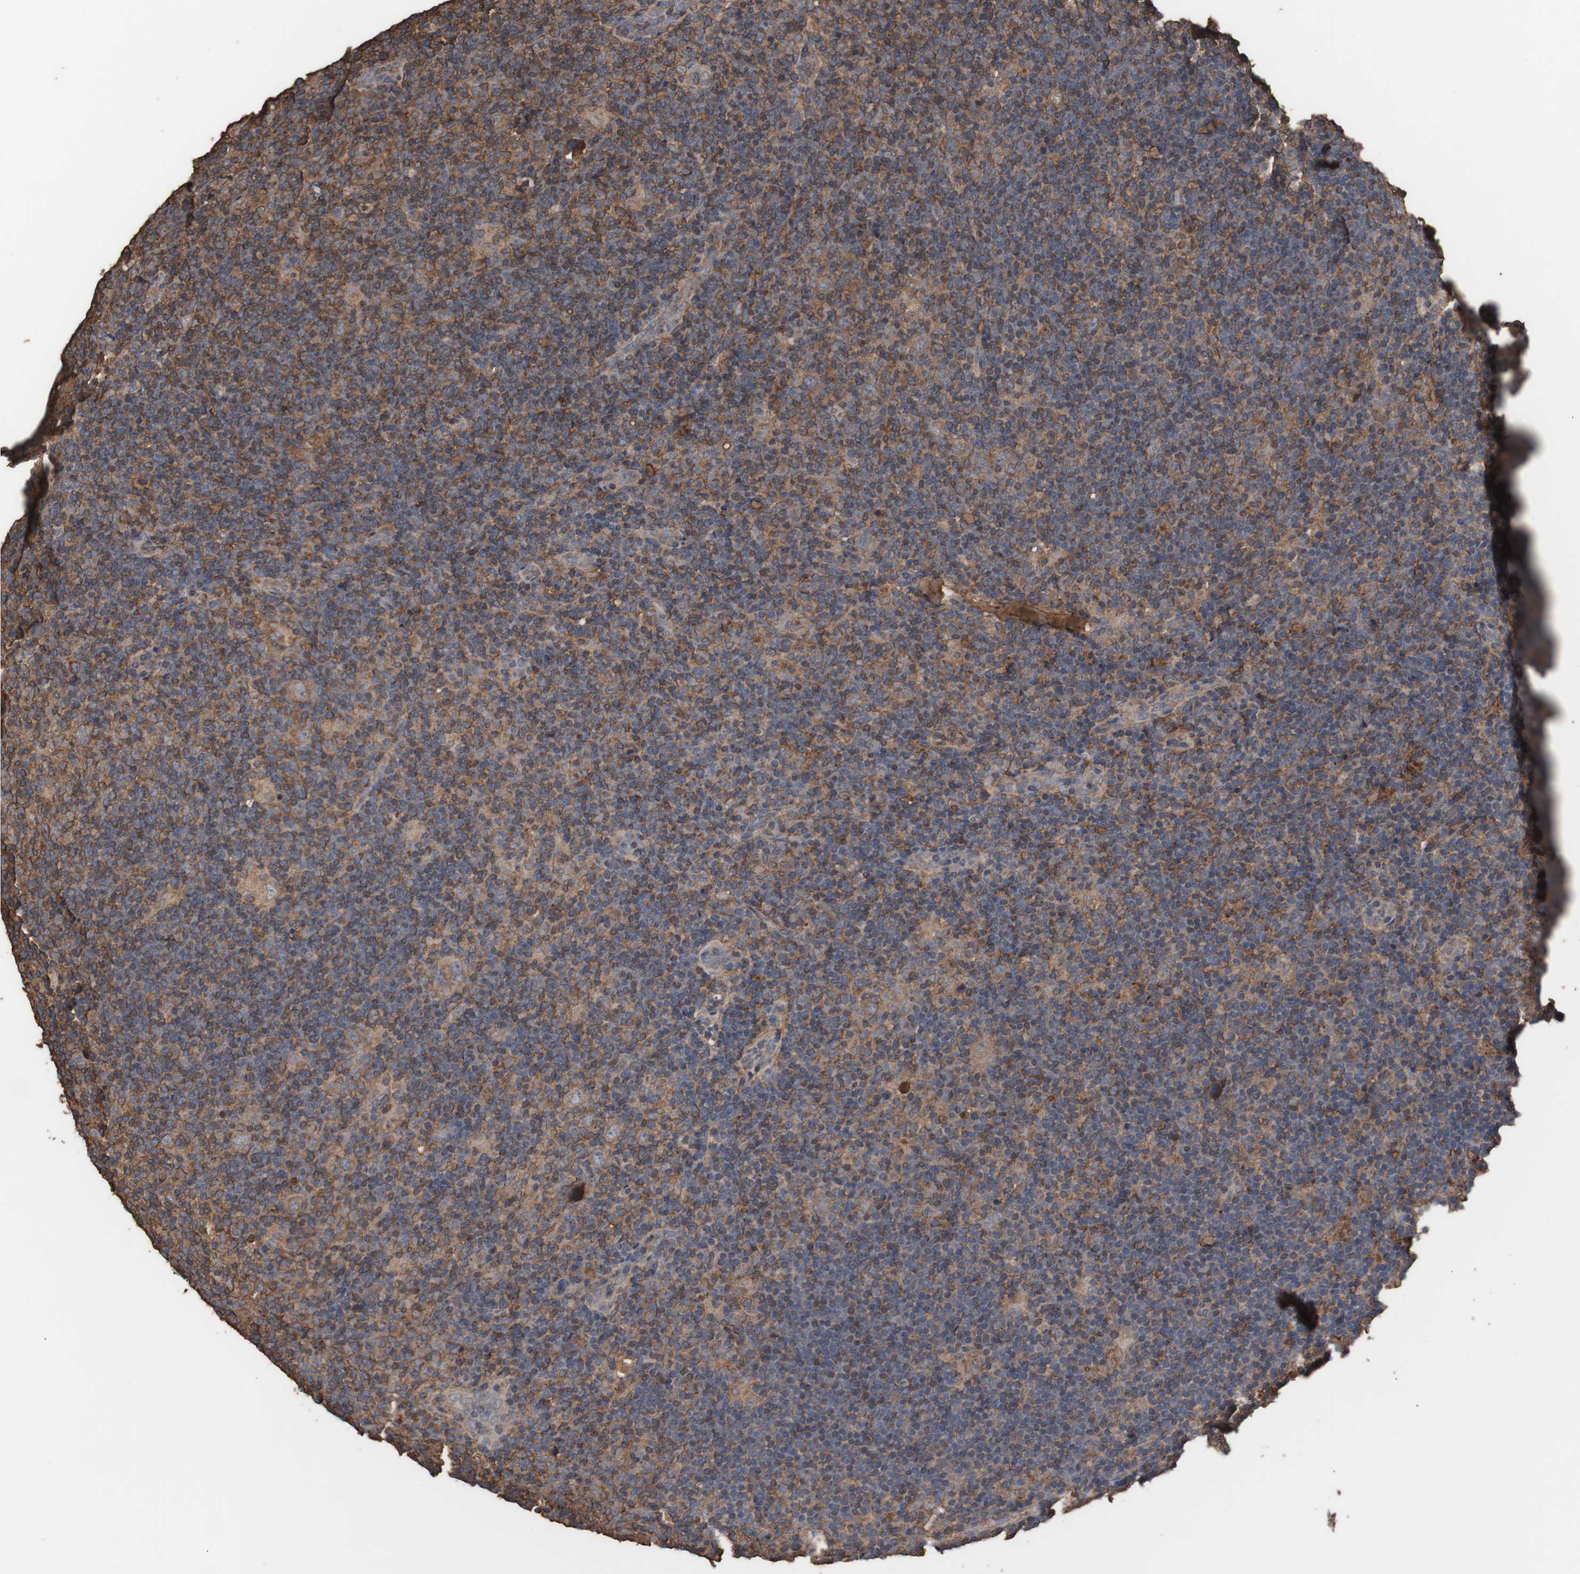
{"staining": {"intensity": "moderate", "quantity": "<25%", "location": "cytoplasmic/membranous"}, "tissue": "lymphoma", "cell_type": "Tumor cells", "image_type": "cancer", "snomed": [{"axis": "morphology", "description": "Hodgkin's disease, NOS"}, {"axis": "topography", "description": "Lymph node"}], "caption": "An IHC histopathology image of neoplastic tissue is shown. Protein staining in brown labels moderate cytoplasmic/membranous positivity in lymphoma within tumor cells.", "gene": "COL6A2", "patient": {"sex": "female", "age": 57}}